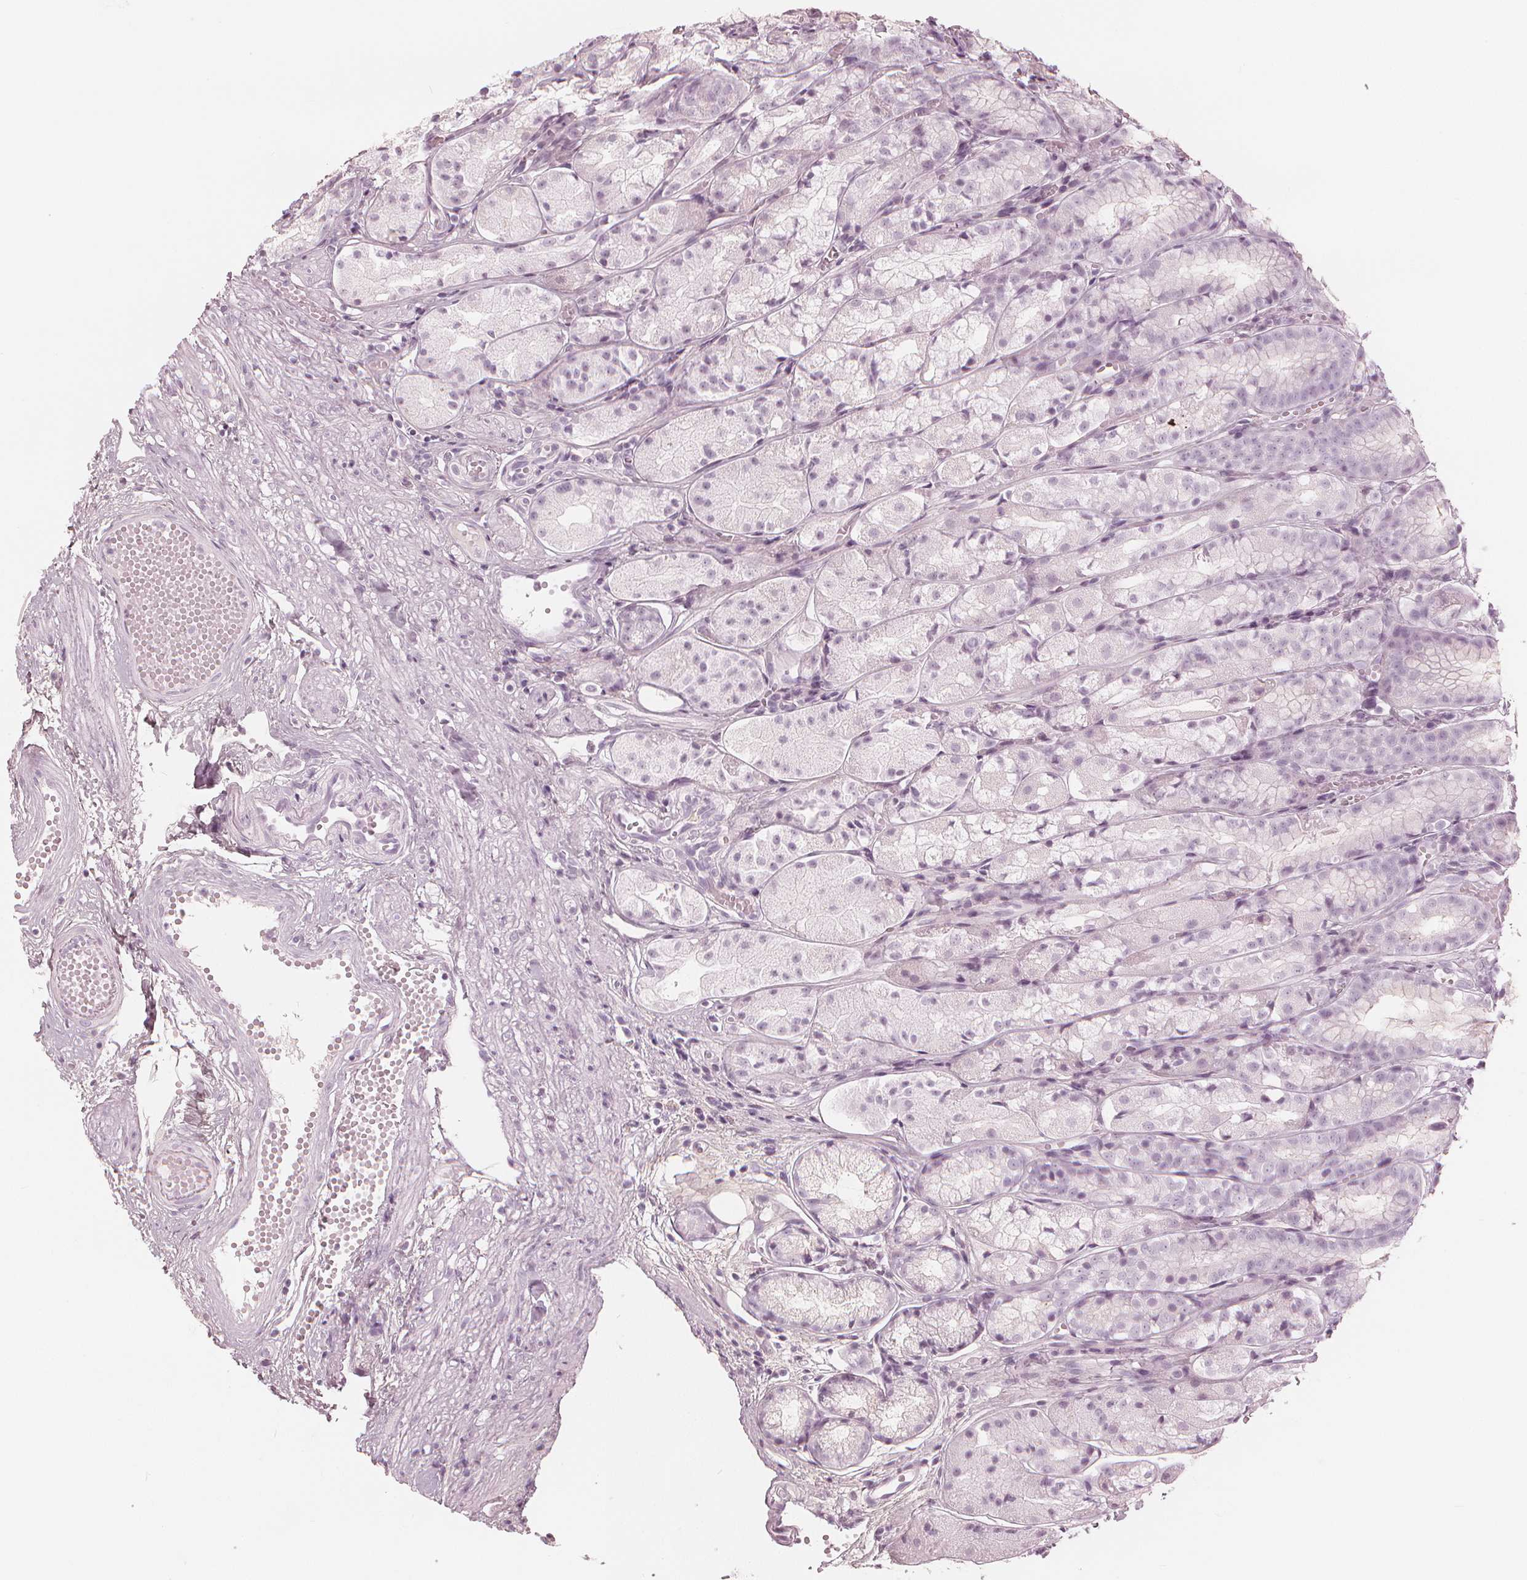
{"staining": {"intensity": "negative", "quantity": "none", "location": "none"}, "tissue": "stomach", "cell_type": "Glandular cells", "image_type": "normal", "snomed": [{"axis": "morphology", "description": "Normal tissue, NOS"}, {"axis": "topography", "description": "Stomach"}], "caption": "Immunohistochemical staining of normal human stomach reveals no significant expression in glandular cells.", "gene": "PAEP", "patient": {"sex": "male", "age": 70}}